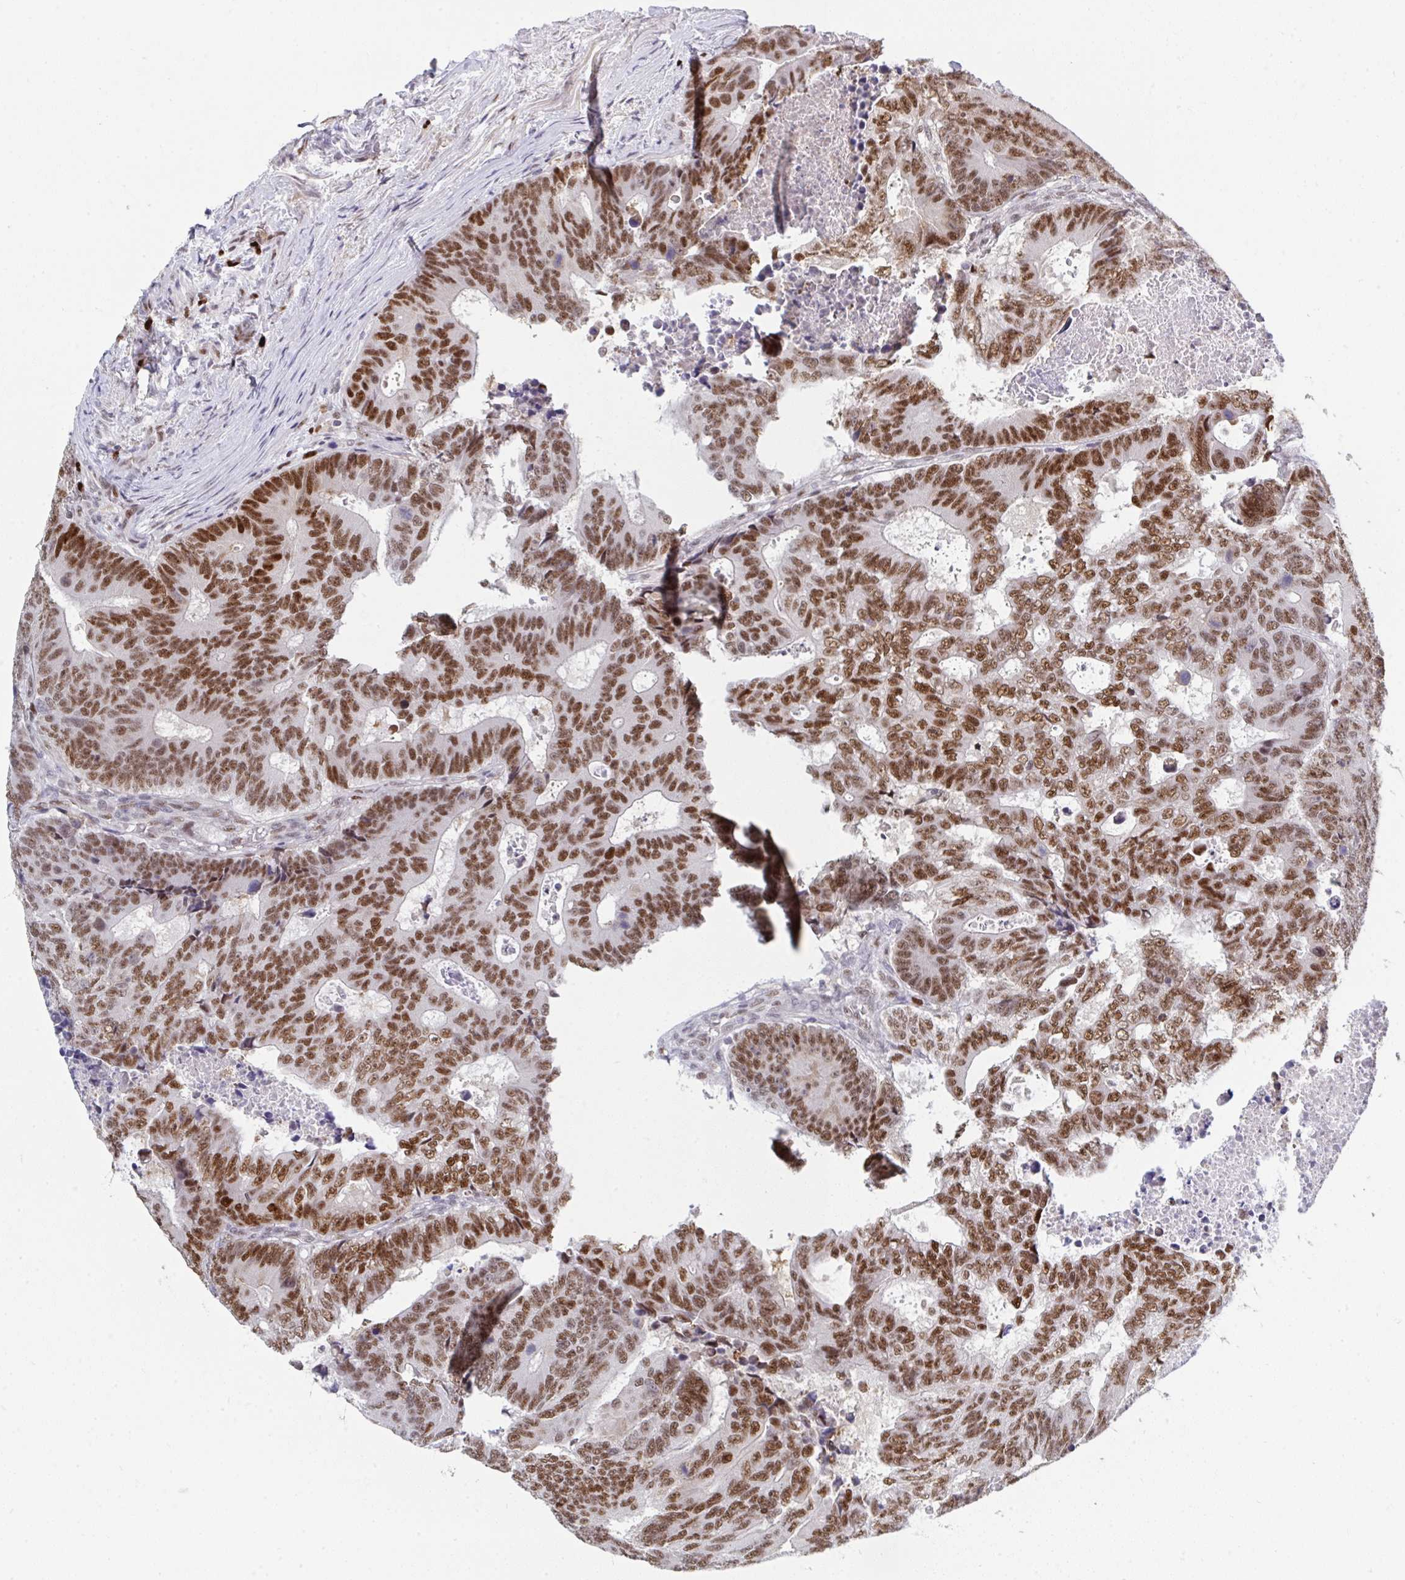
{"staining": {"intensity": "strong", "quantity": ">75%", "location": "nuclear"}, "tissue": "colorectal cancer", "cell_type": "Tumor cells", "image_type": "cancer", "snomed": [{"axis": "morphology", "description": "Adenocarcinoma, NOS"}, {"axis": "topography", "description": "Colon"}], "caption": "Human adenocarcinoma (colorectal) stained with a protein marker exhibits strong staining in tumor cells.", "gene": "JDP2", "patient": {"sex": "female", "age": 48}}